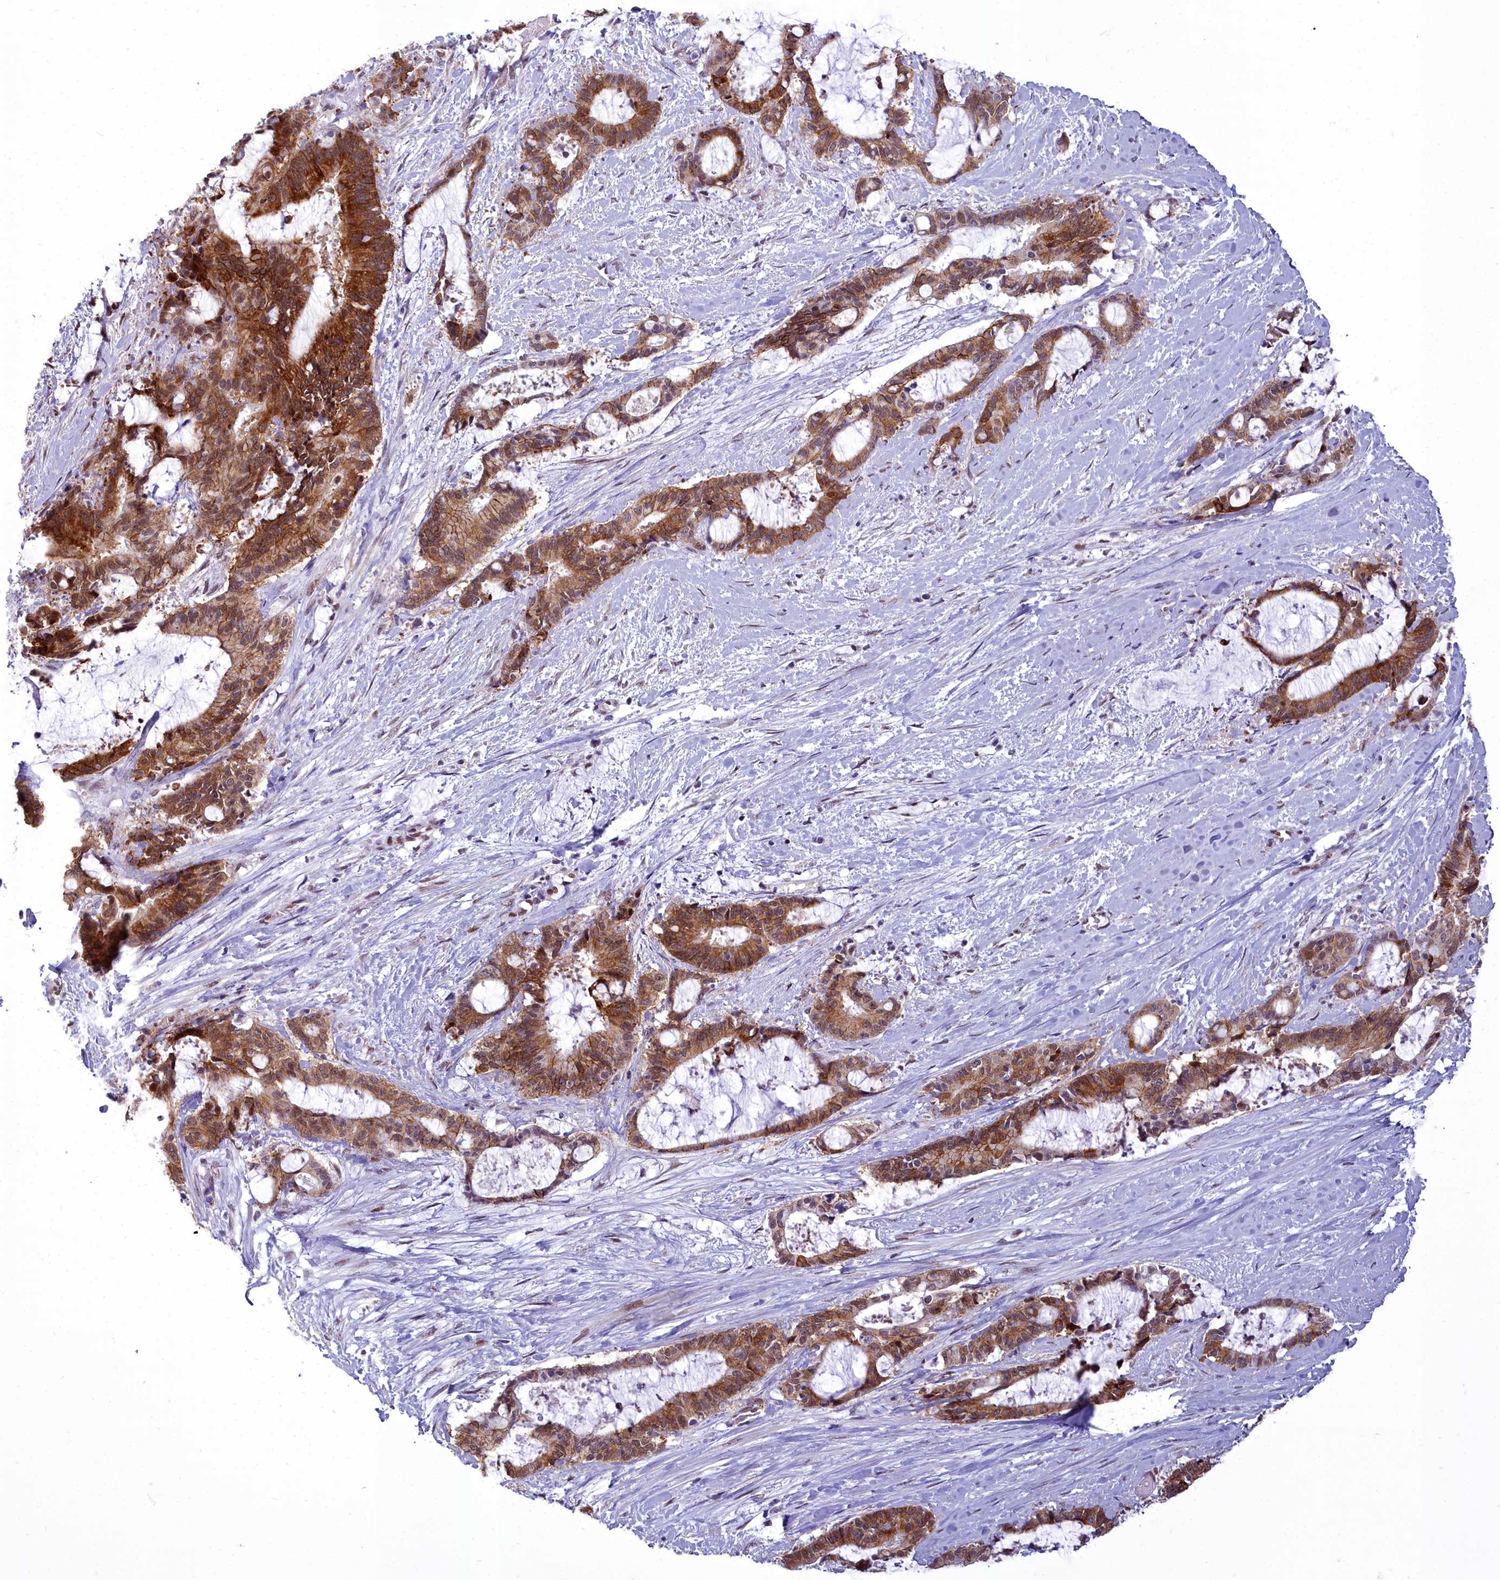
{"staining": {"intensity": "strong", "quantity": ">75%", "location": "cytoplasmic/membranous"}, "tissue": "liver cancer", "cell_type": "Tumor cells", "image_type": "cancer", "snomed": [{"axis": "morphology", "description": "Normal tissue, NOS"}, {"axis": "morphology", "description": "Cholangiocarcinoma"}, {"axis": "topography", "description": "Liver"}, {"axis": "topography", "description": "Peripheral nerve tissue"}], "caption": "This is an image of immunohistochemistry staining of liver cancer (cholangiocarcinoma), which shows strong expression in the cytoplasmic/membranous of tumor cells.", "gene": "CEACAM19", "patient": {"sex": "female", "age": 73}}